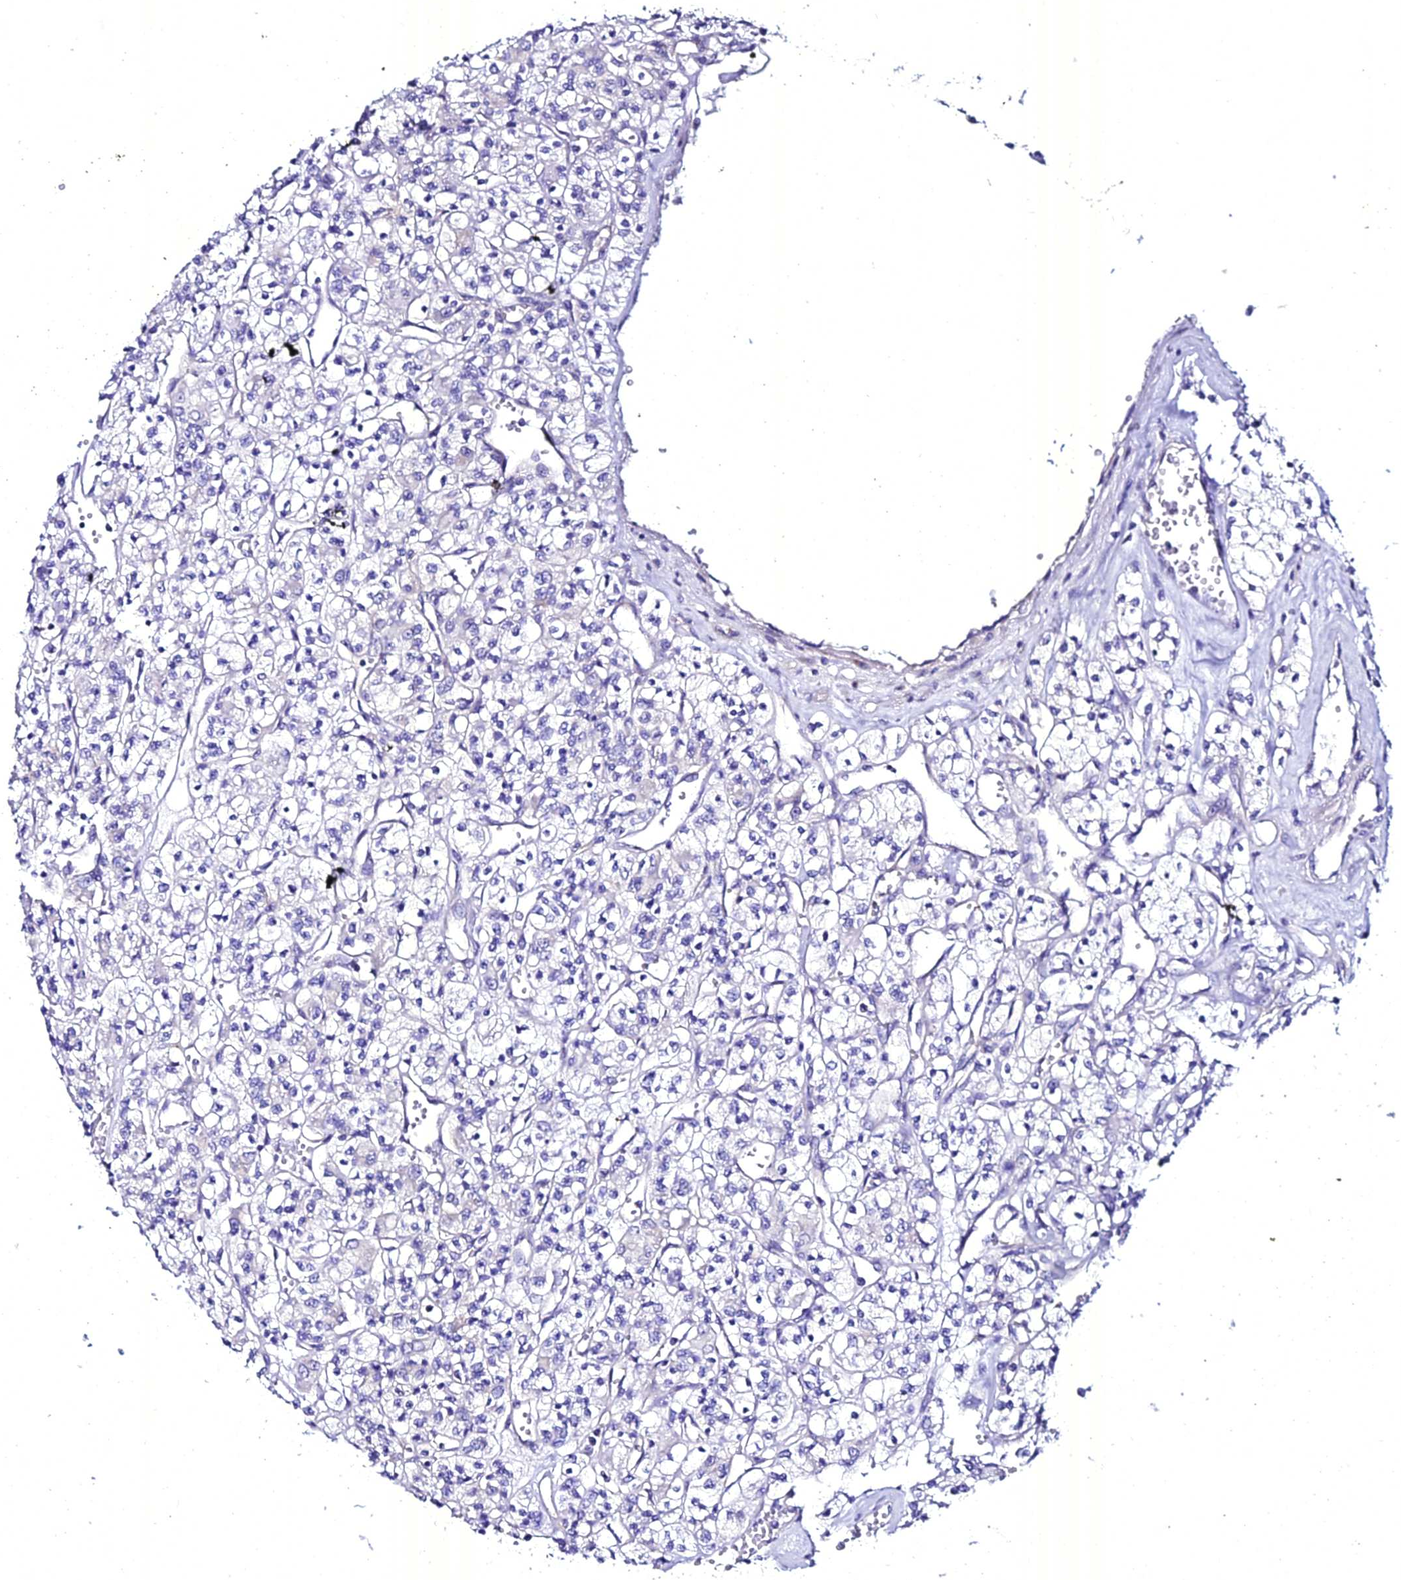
{"staining": {"intensity": "negative", "quantity": "none", "location": "none"}, "tissue": "renal cancer", "cell_type": "Tumor cells", "image_type": "cancer", "snomed": [{"axis": "morphology", "description": "Adenocarcinoma, NOS"}, {"axis": "topography", "description": "Kidney"}], "caption": "High magnification brightfield microscopy of adenocarcinoma (renal) stained with DAB (3,3'-diaminobenzidine) (brown) and counterstained with hematoxylin (blue): tumor cells show no significant expression. Brightfield microscopy of IHC stained with DAB (3,3'-diaminobenzidine) (brown) and hematoxylin (blue), captured at high magnification.", "gene": "ATG16L2", "patient": {"sex": "female", "age": 59}}